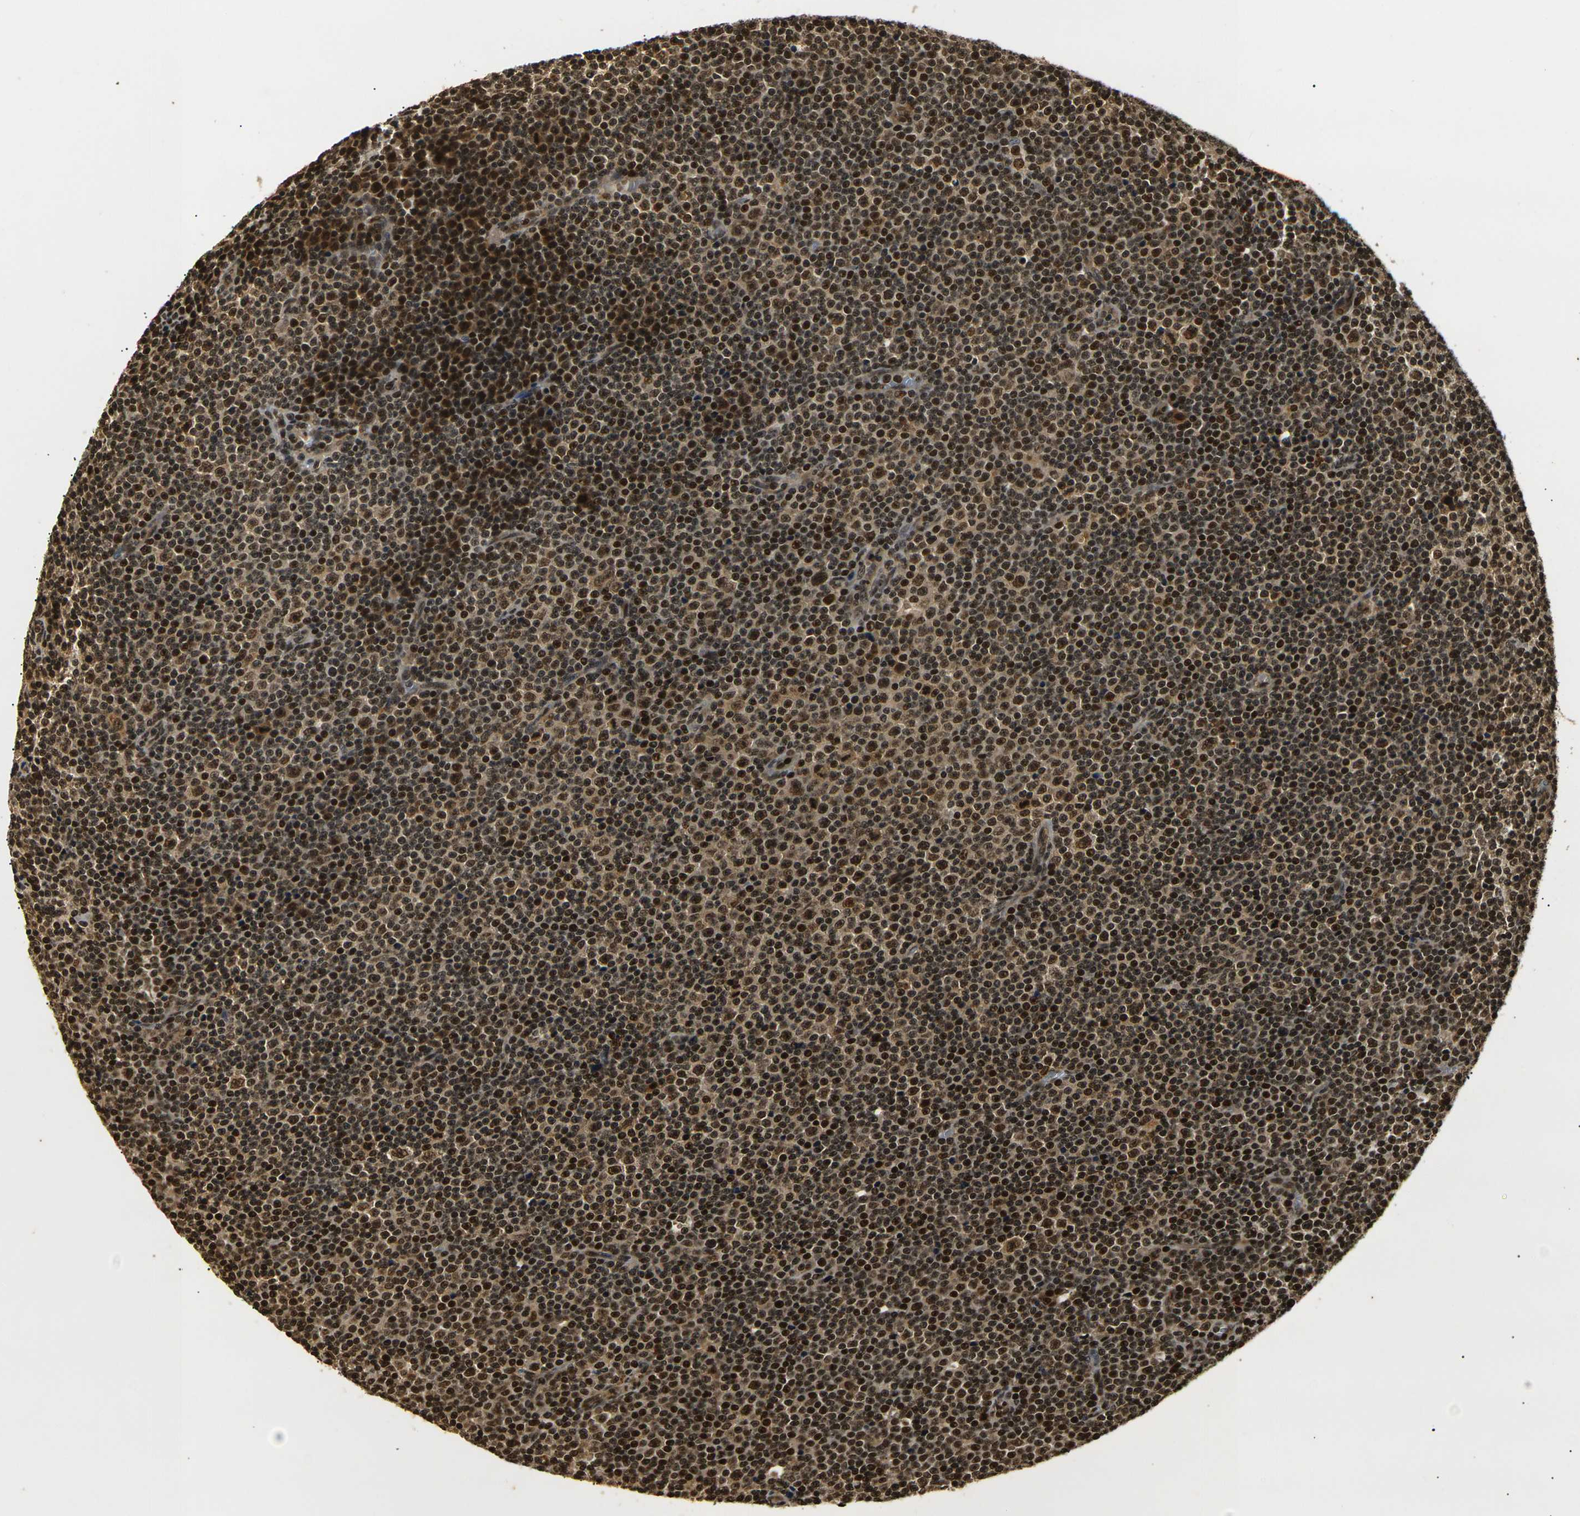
{"staining": {"intensity": "strong", "quantity": ">75%", "location": "cytoplasmic/membranous,nuclear"}, "tissue": "lymphoma", "cell_type": "Tumor cells", "image_type": "cancer", "snomed": [{"axis": "morphology", "description": "Malignant lymphoma, non-Hodgkin's type, Low grade"}, {"axis": "topography", "description": "Lymph node"}], "caption": "High-magnification brightfield microscopy of malignant lymphoma, non-Hodgkin's type (low-grade) stained with DAB (3,3'-diaminobenzidine) (brown) and counterstained with hematoxylin (blue). tumor cells exhibit strong cytoplasmic/membranous and nuclear expression is appreciated in approximately>75% of cells.", "gene": "ACTL6A", "patient": {"sex": "female", "age": 67}}